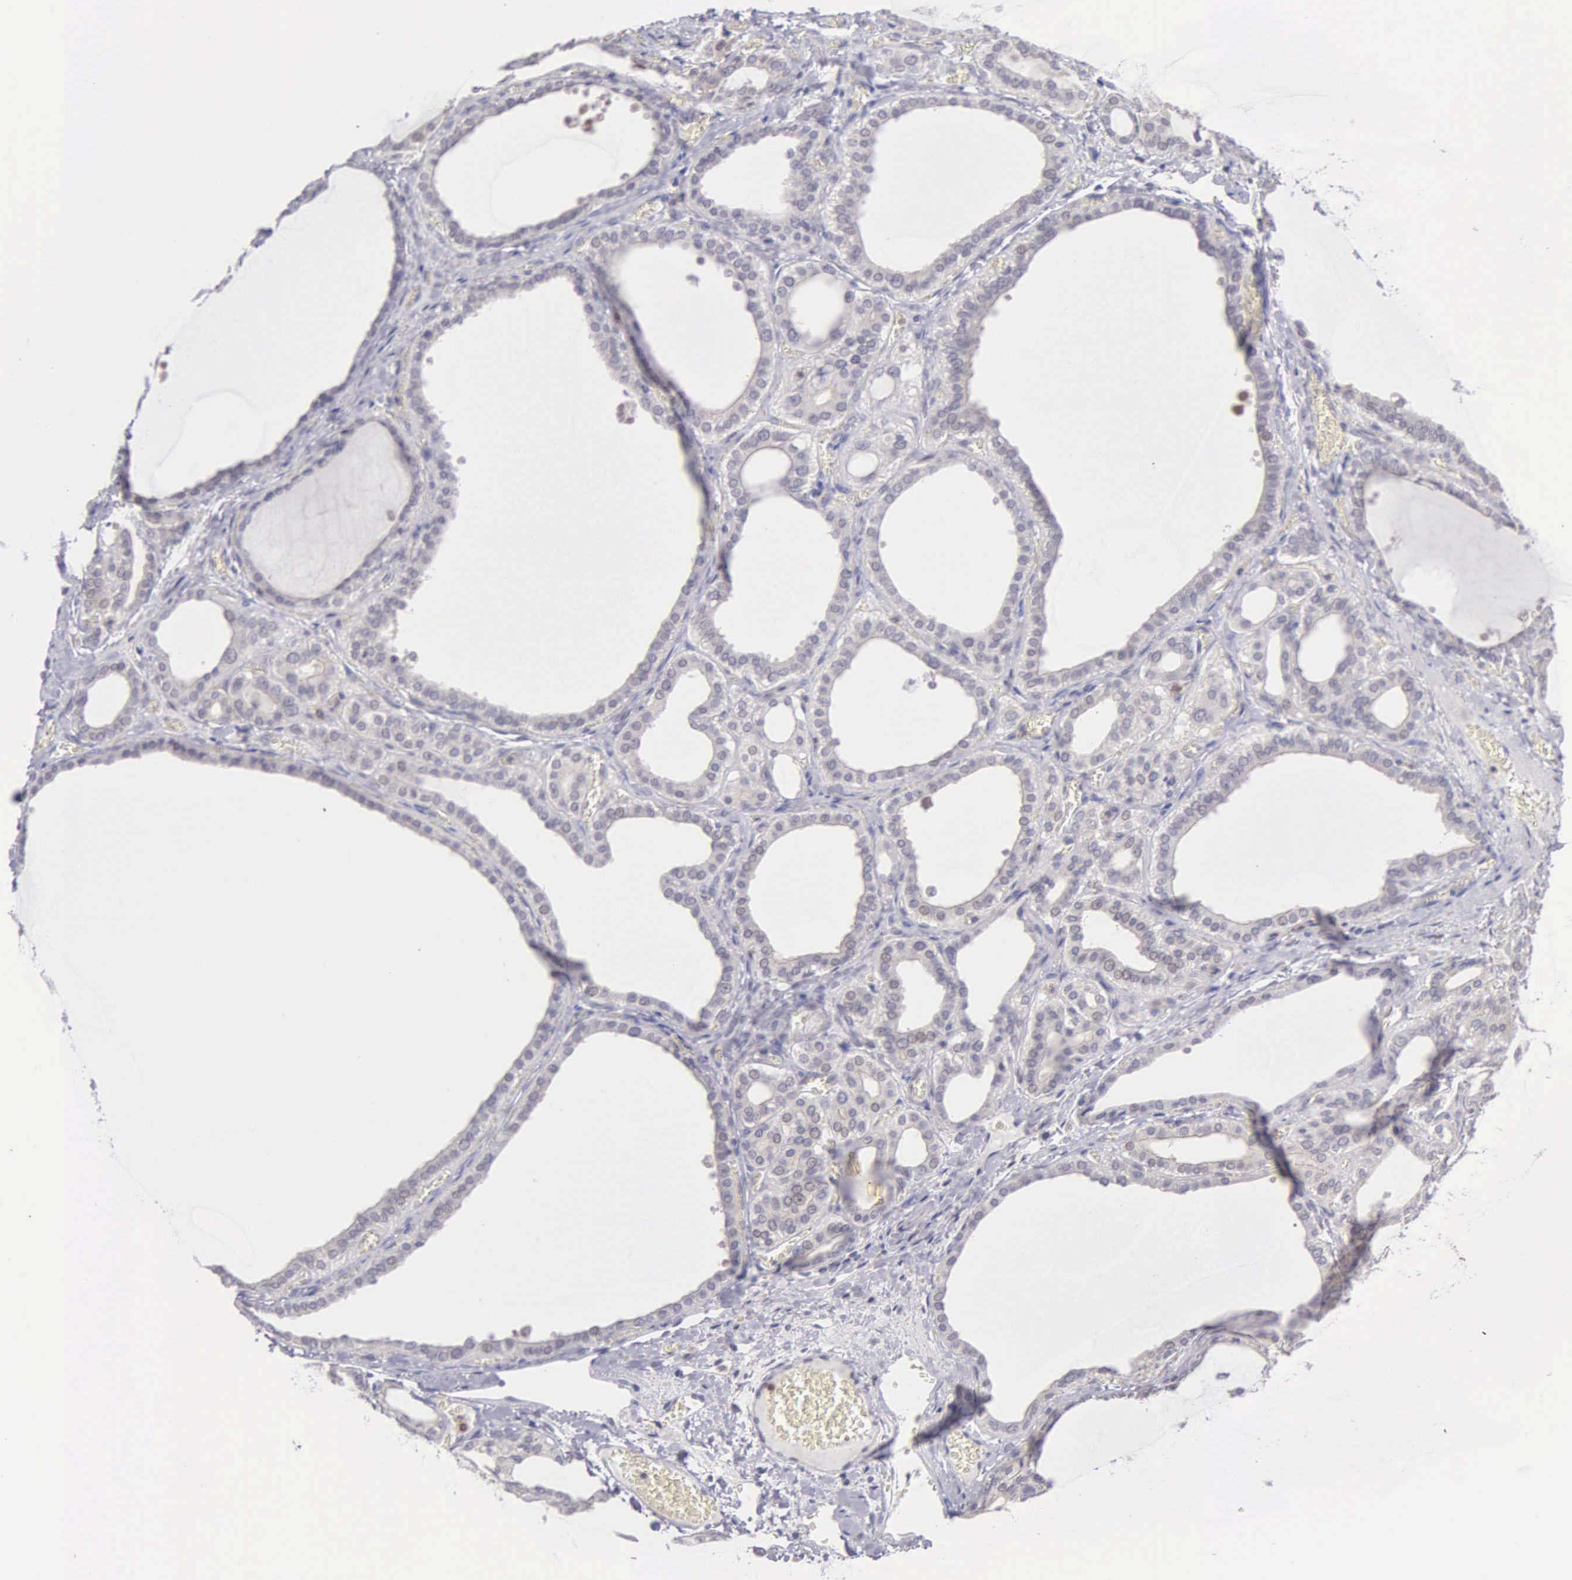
{"staining": {"intensity": "negative", "quantity": "none", "location": "none"}, "tissue": "thyroid gland", "cell_type": "Glandular cells", "image_type": "normal", "snomed": [{"axis": "morphology", "description": "Normal tissue, NOS"}, {"axis": "topography", "description": "Thyroid gland"}], "caption": "Immunohistochemical staining of normal human thyroid gland displays no significant staining in glandular cells.", "gene": "BRD1", "patient": {"sex": "female", "age": 55}}